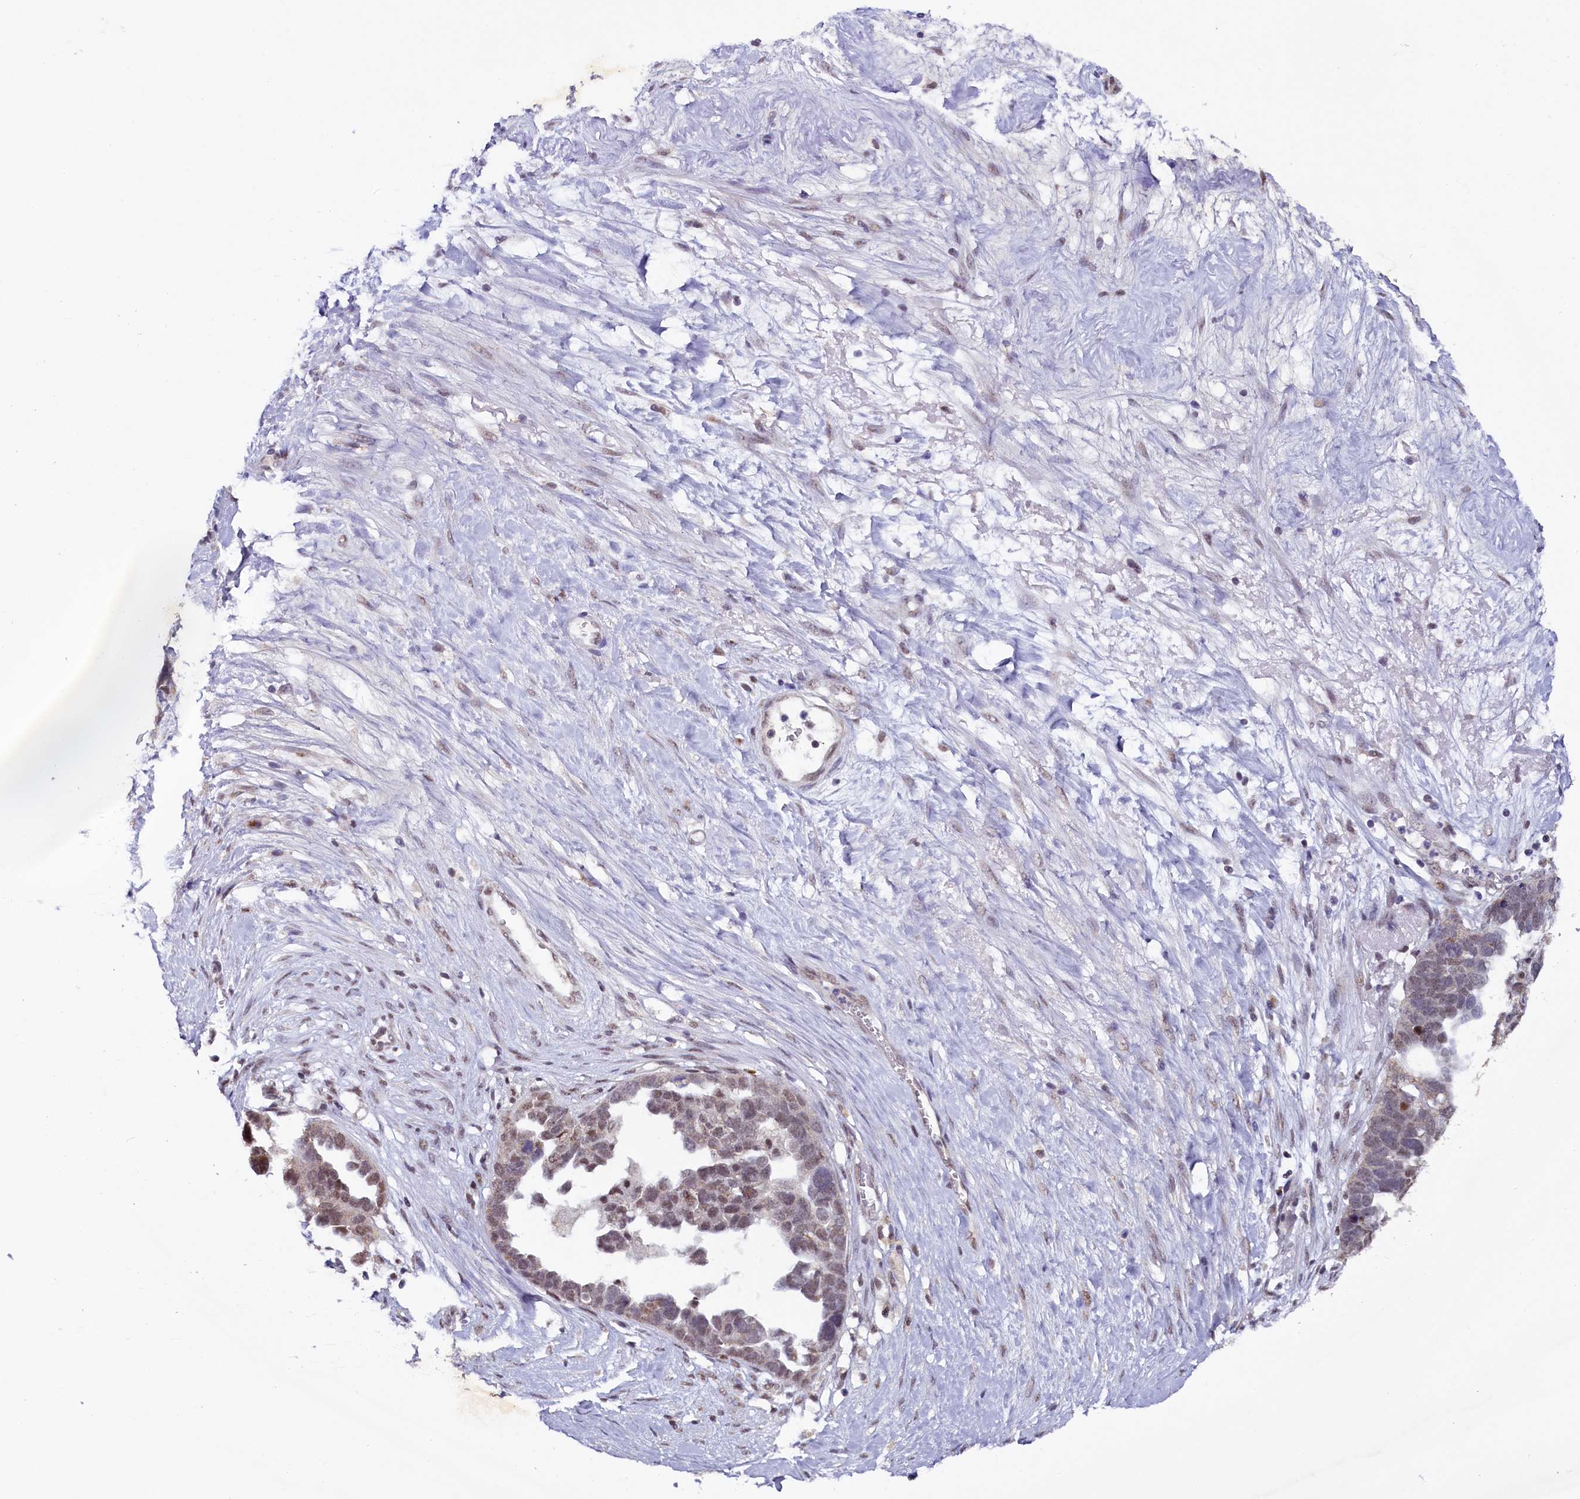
{"staining": {"intensity": "moderate", "quantity": "25%-75%", "location": "nuclear"}, "tissue": "ovarian cancer", "cell_type": "Tumor cells", "image_type": "cancer", "snomed": [{"axis": "morphology", "description": "Cystadenocarcinoma, serous, NOS"}, {"axis": "topography", "description": "Ovary"}], "caption": "A photomicrograph of human ovarian cancer (serous cystadenocarcinoma) stained for a protein exhibits moderate nuclear brown staining in tumor cells.", "gene": "NCBP1", "patient": {"sex": "female", "age": 54}}